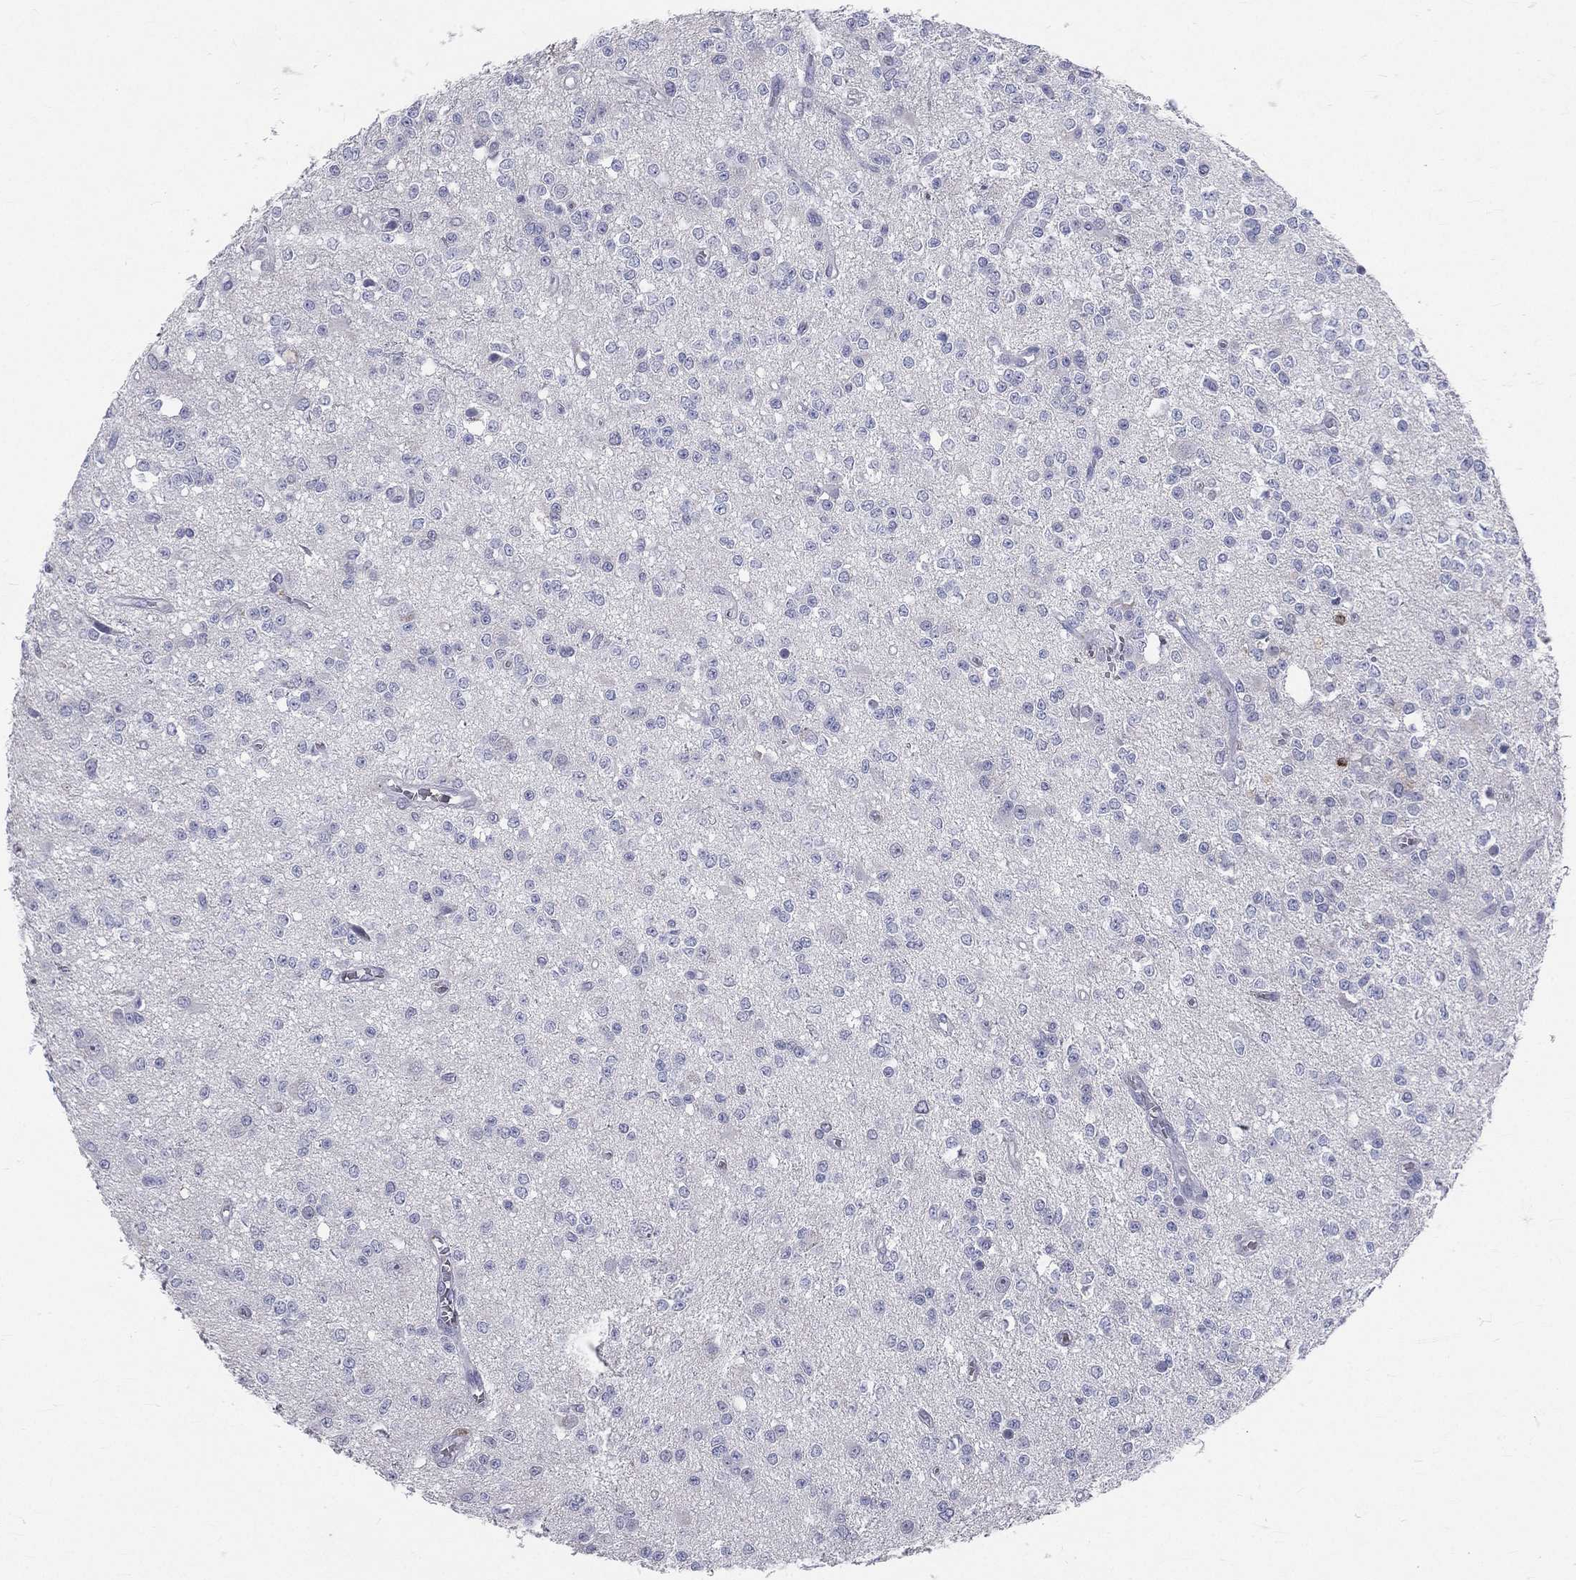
{"staining": {"intensity": "negative", "quantity": "none", "location": "none"}, "tissue": "glioma", "cell_type": "Tumor cells", "image_type": "cancer", "snomed": [{"axis": "morphology", "description": "Glioma, malignant, Low grade"}, {"axis": "topography", "description": "Brain"}], "caption": "Immunohistochemistry (IHC) of glioma exhibits no positivity in tumor cells.", "gene": "CTSW", "patient": {"sex": "female", "age": 45}}